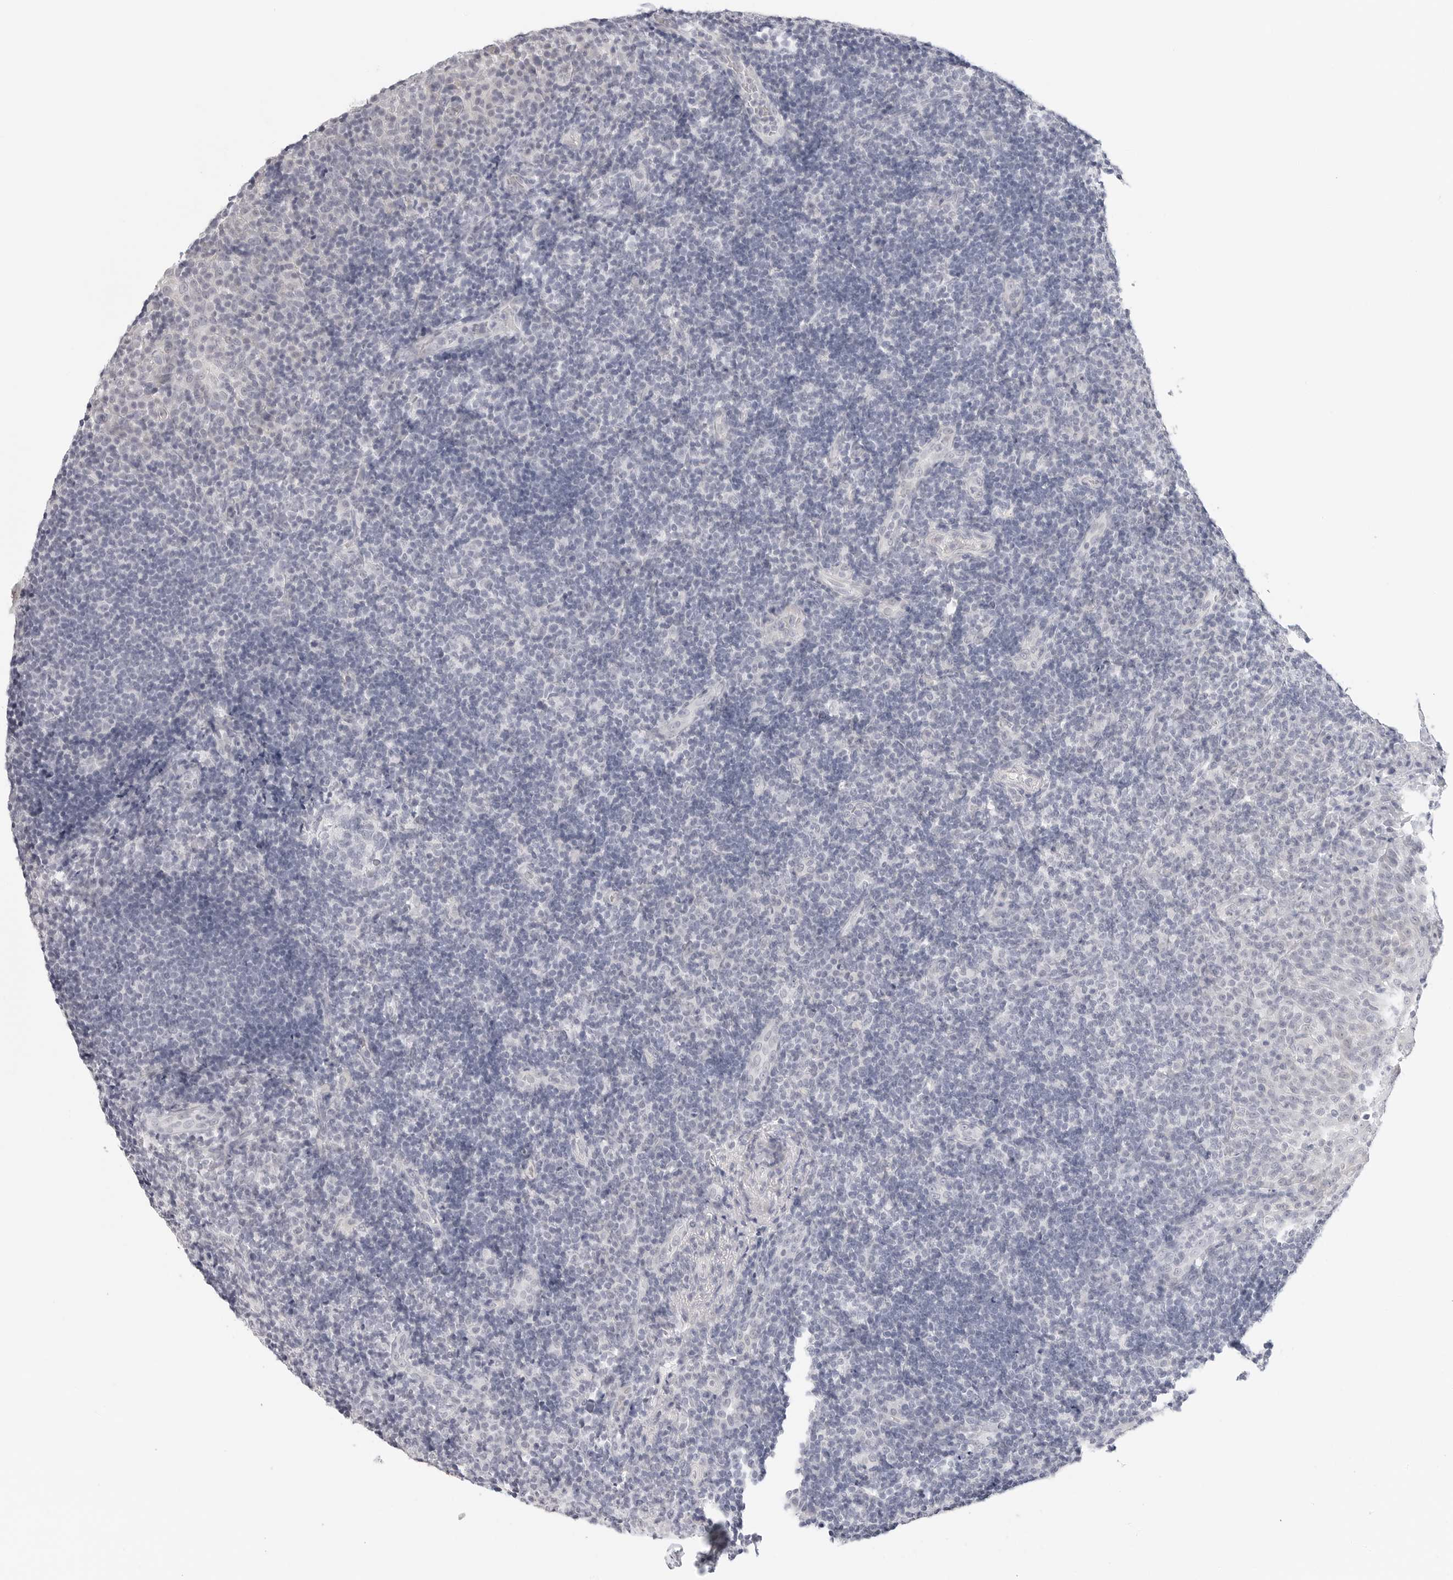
{"staining": {"intensity": "negative", "quantity": "none", "location": "none"}, "tissue": "tonsil", "cell_type": "Germinal center cells", "image_type": "normal", "snomed": [{"axis": "morphology", "description": "Normal tissue, NOS"}, {"axis": "topography", "description": "Tonsil"}], "caption": "Immunohistochemistry photomicrograph of normal human tonsil stained for a protein (brown), which shows no expression in germinal center cells. (DAB (3,3'-diaminobenzidine) immunohistochemistry with hematoxylin counter stain).", "gene": "HMGCS2", "patient": {"sex": "female", "age": 40}}